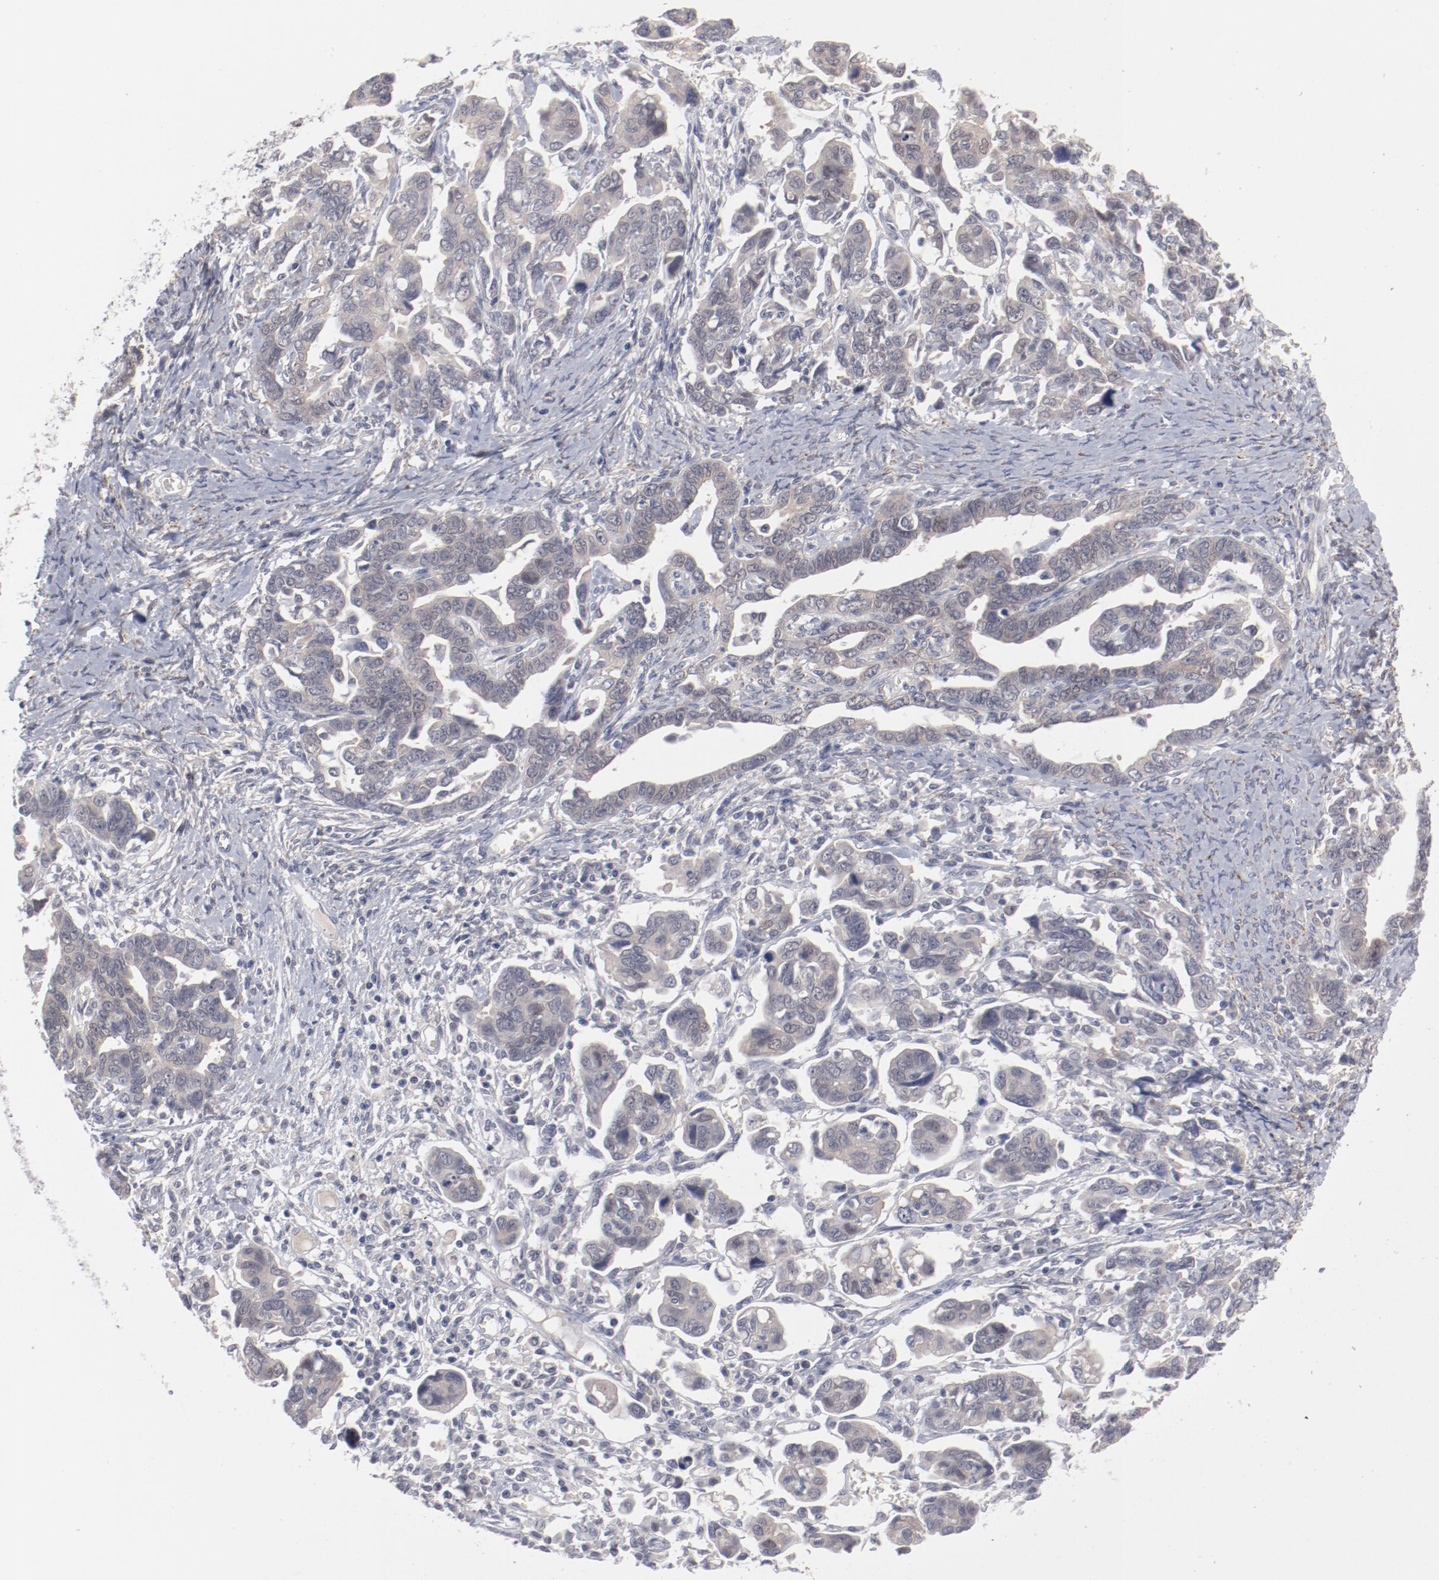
{"staining": {"intensity": "negative", "quantity": "none", "location": "none"}, "tissue": "ovarian cancer", "cell_type": "Tumor cells", "image_type": "cancer", "snomed": [{"axis": "morphology", "description": "Cystadenocarcinoma, serous, NOS"}, {"axis": "topography", "description": "Ovary"}], "caption": "Ovarian cancer (serous cystadenocarcinoma) was stained to show a protein in brown. There is no significant expression in tumor cells. Brightfield microscopy of IHC stained with DAB (3,3'-diaminobenzidine) (brown) and hematoxylin (blue), captured at high magnification.", "gene": "SH3BGR", "patient": {"sex": "female", "age": 69}}